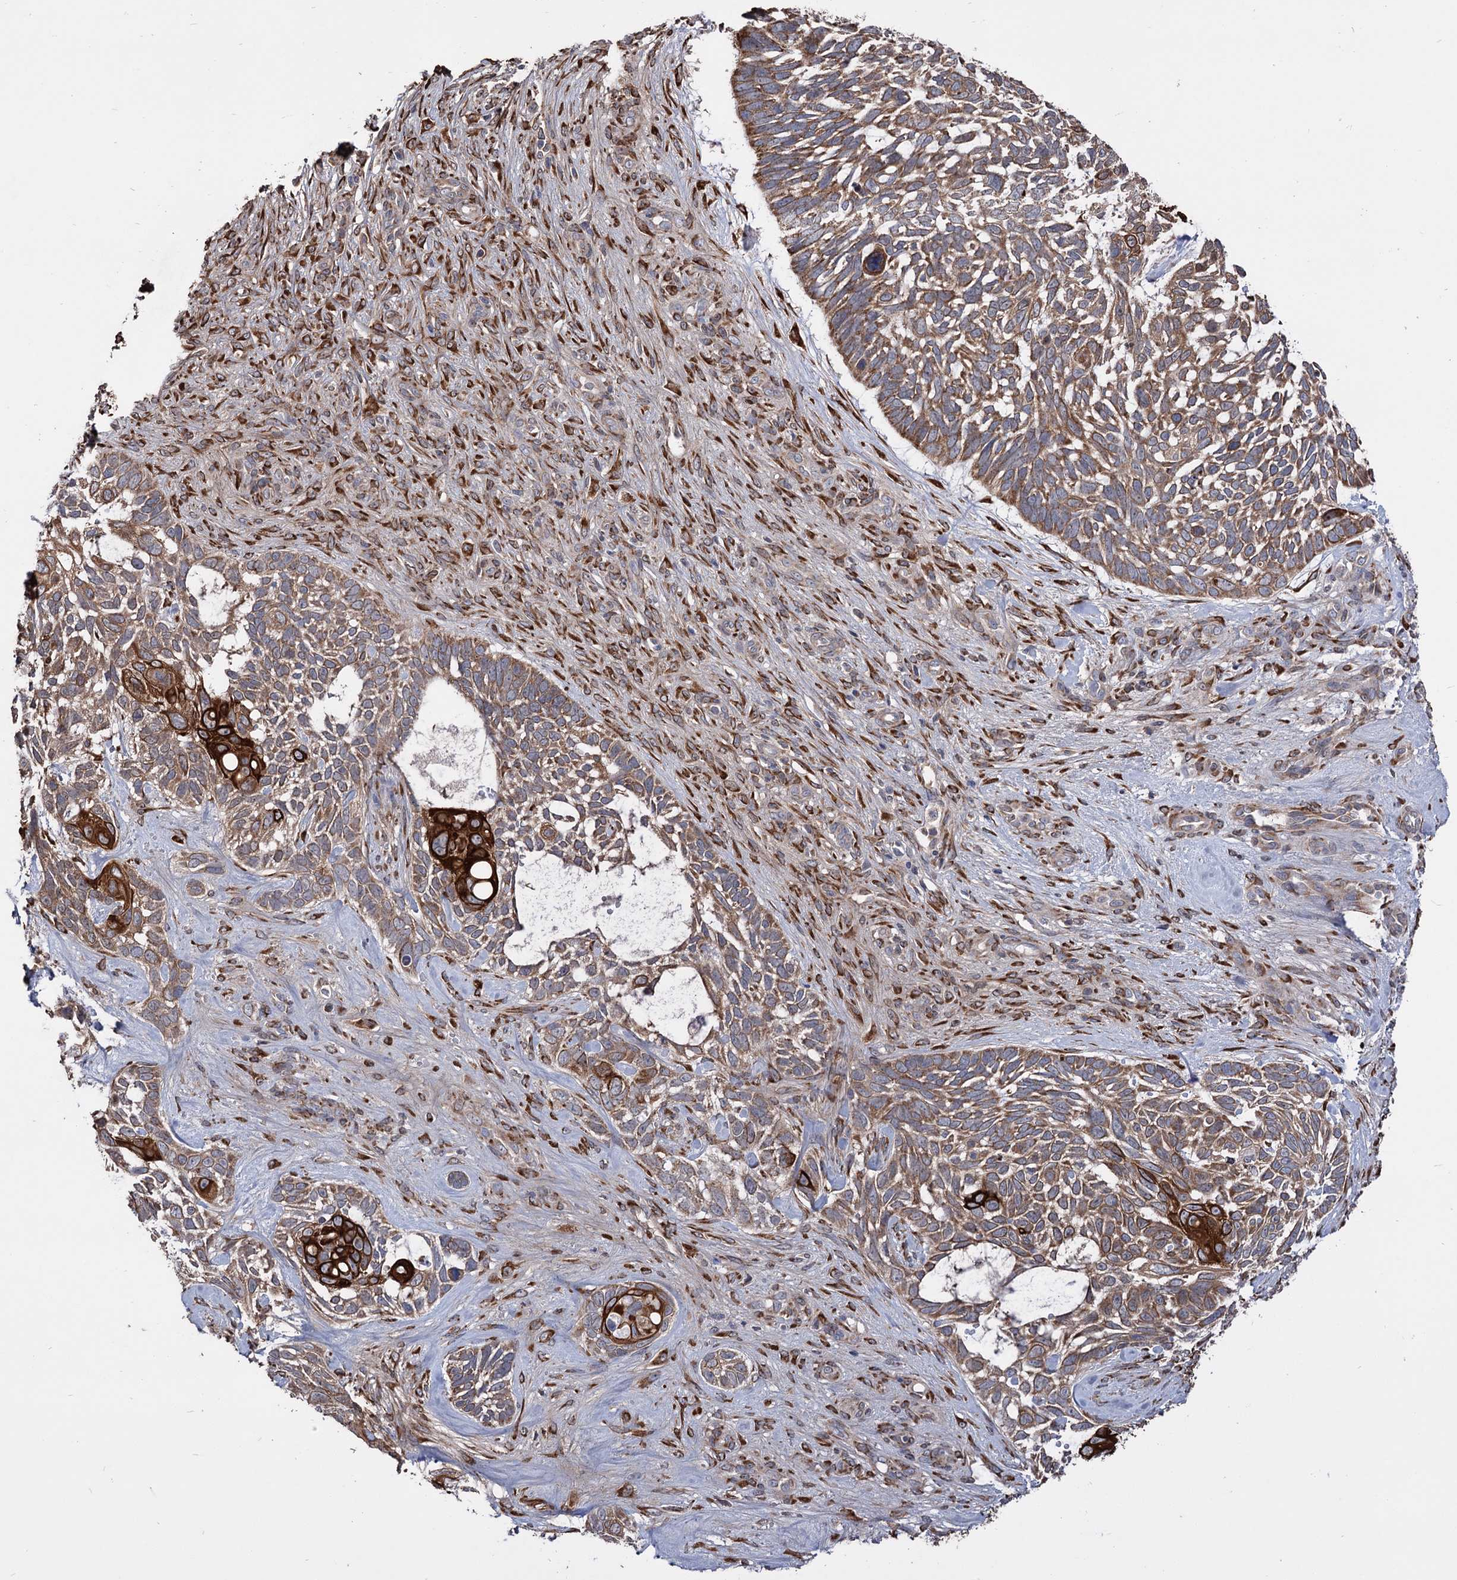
{"staining": {"intensity": "moderate", "quantity": ">75%", "location": "cytoplasmic/membranous"}, "tissue": "skin cancer", "cell_type": "Tumor cells", "image_type": "cancer", "snomed": [{"axis": "morphology", "description": "Basal cell carcinoma"}, {"axis": "topography", "description": "Skin"}], "caption": "This micrograph displays IHC staining of skin cancer (basal cell carcinoma), with medium moderate cytoplasmic/membranous staining in approximately >75% of tumor cells.", "gene": "CDAN1", "patient": {"sex": "male", "age": 88}}